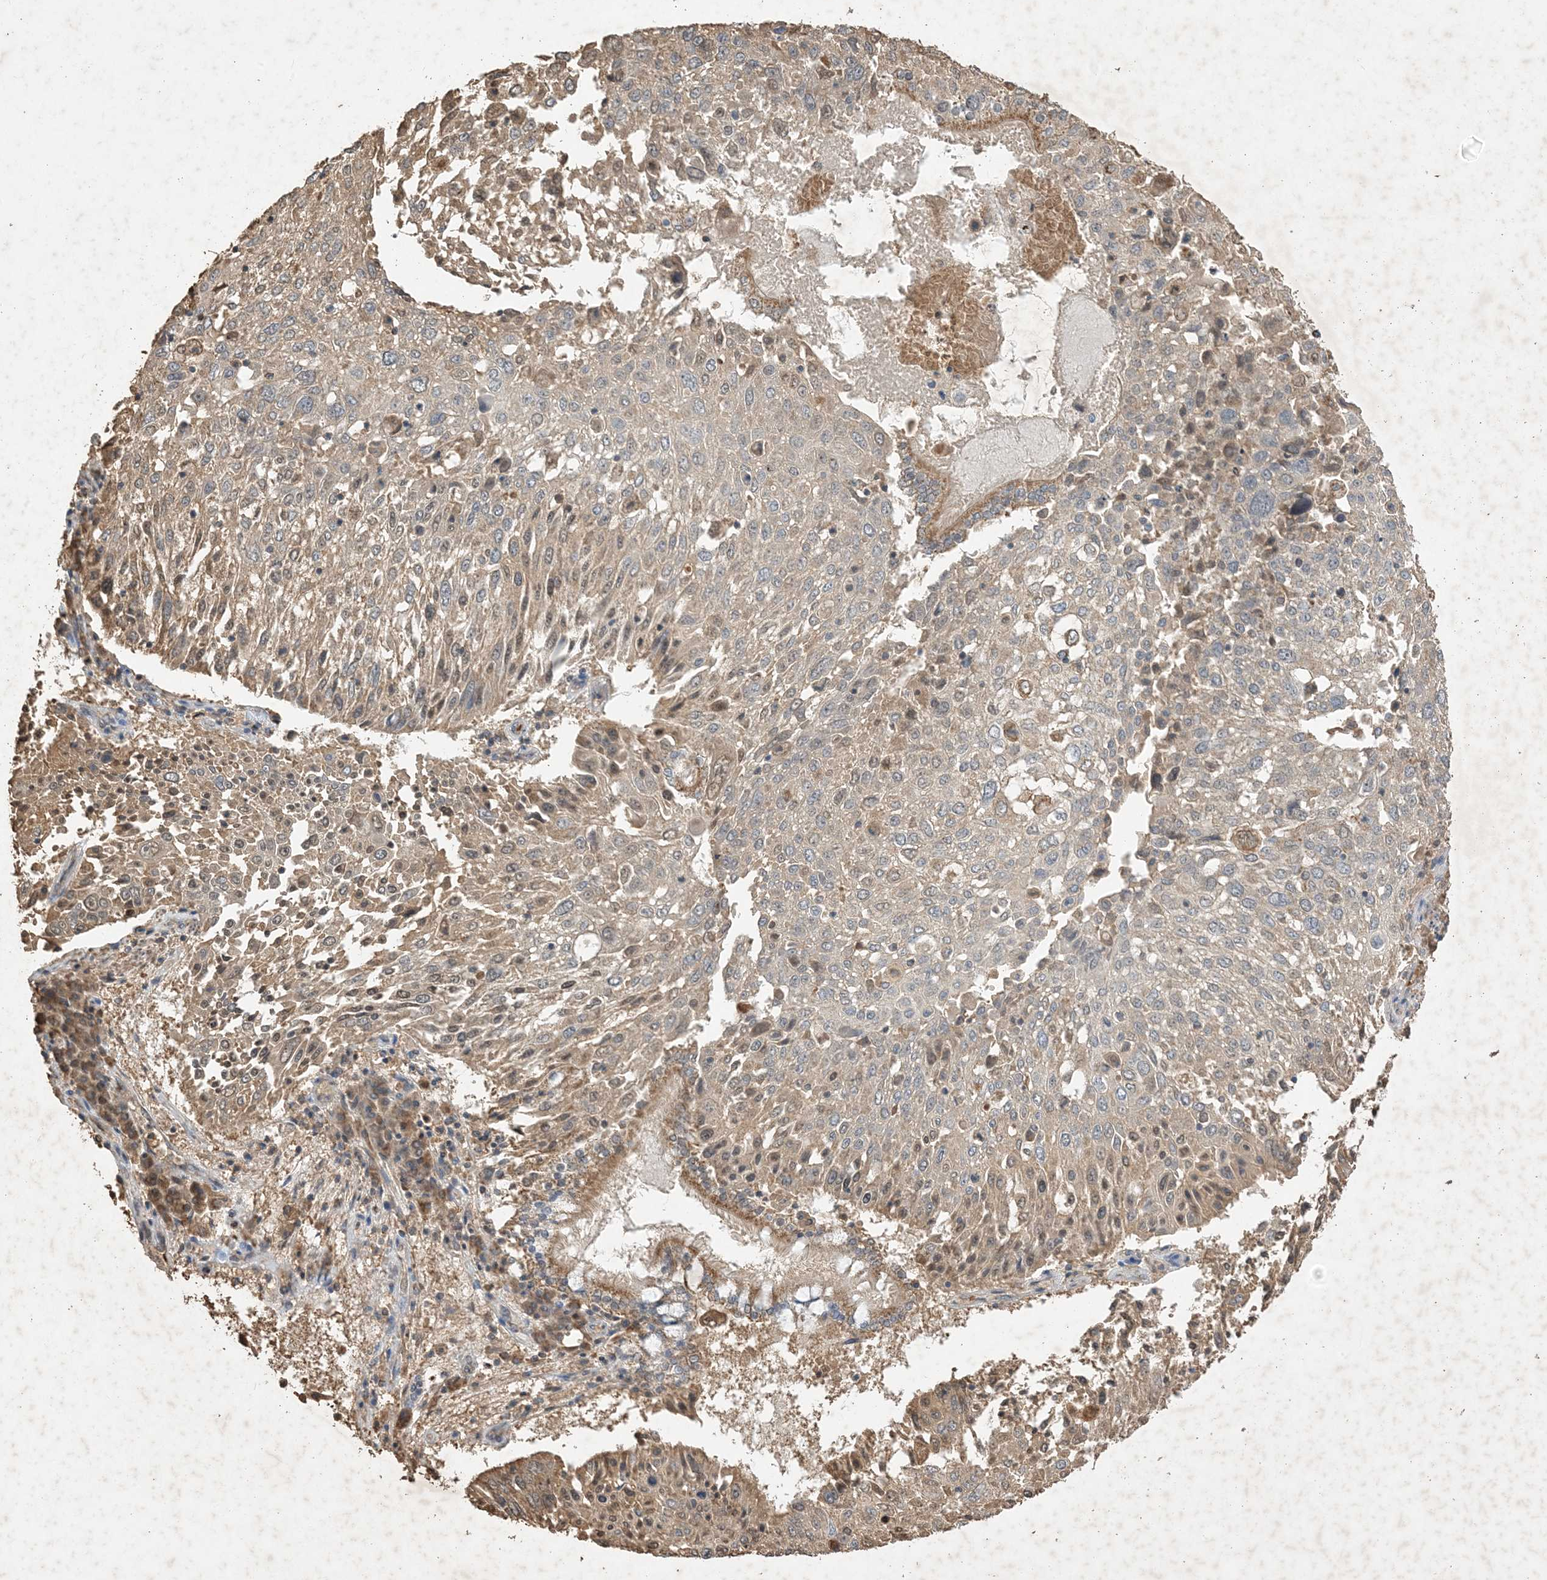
{"staining": {"intensity": "weak", "quantity": "25%-75%", "location": "cytoplasmic/membranous"}, "tissue": "lung cancer", "cell_type": "Tumor cells", "image_type": "cancer", "snomed": [{"axis": "morphology", "description": "Squamous cell carcinoma, NOS"}, {"axis": "topography", "description": "Lung"}], "caption": "This is an image of immunohistochemistry staining of squamous cell carcinoma (lung), which shows weak expression in the cytoplasmic/membranous of tumor cells.", "gene": "HPS4", "patient": {"sex": "male", "age": 65}}